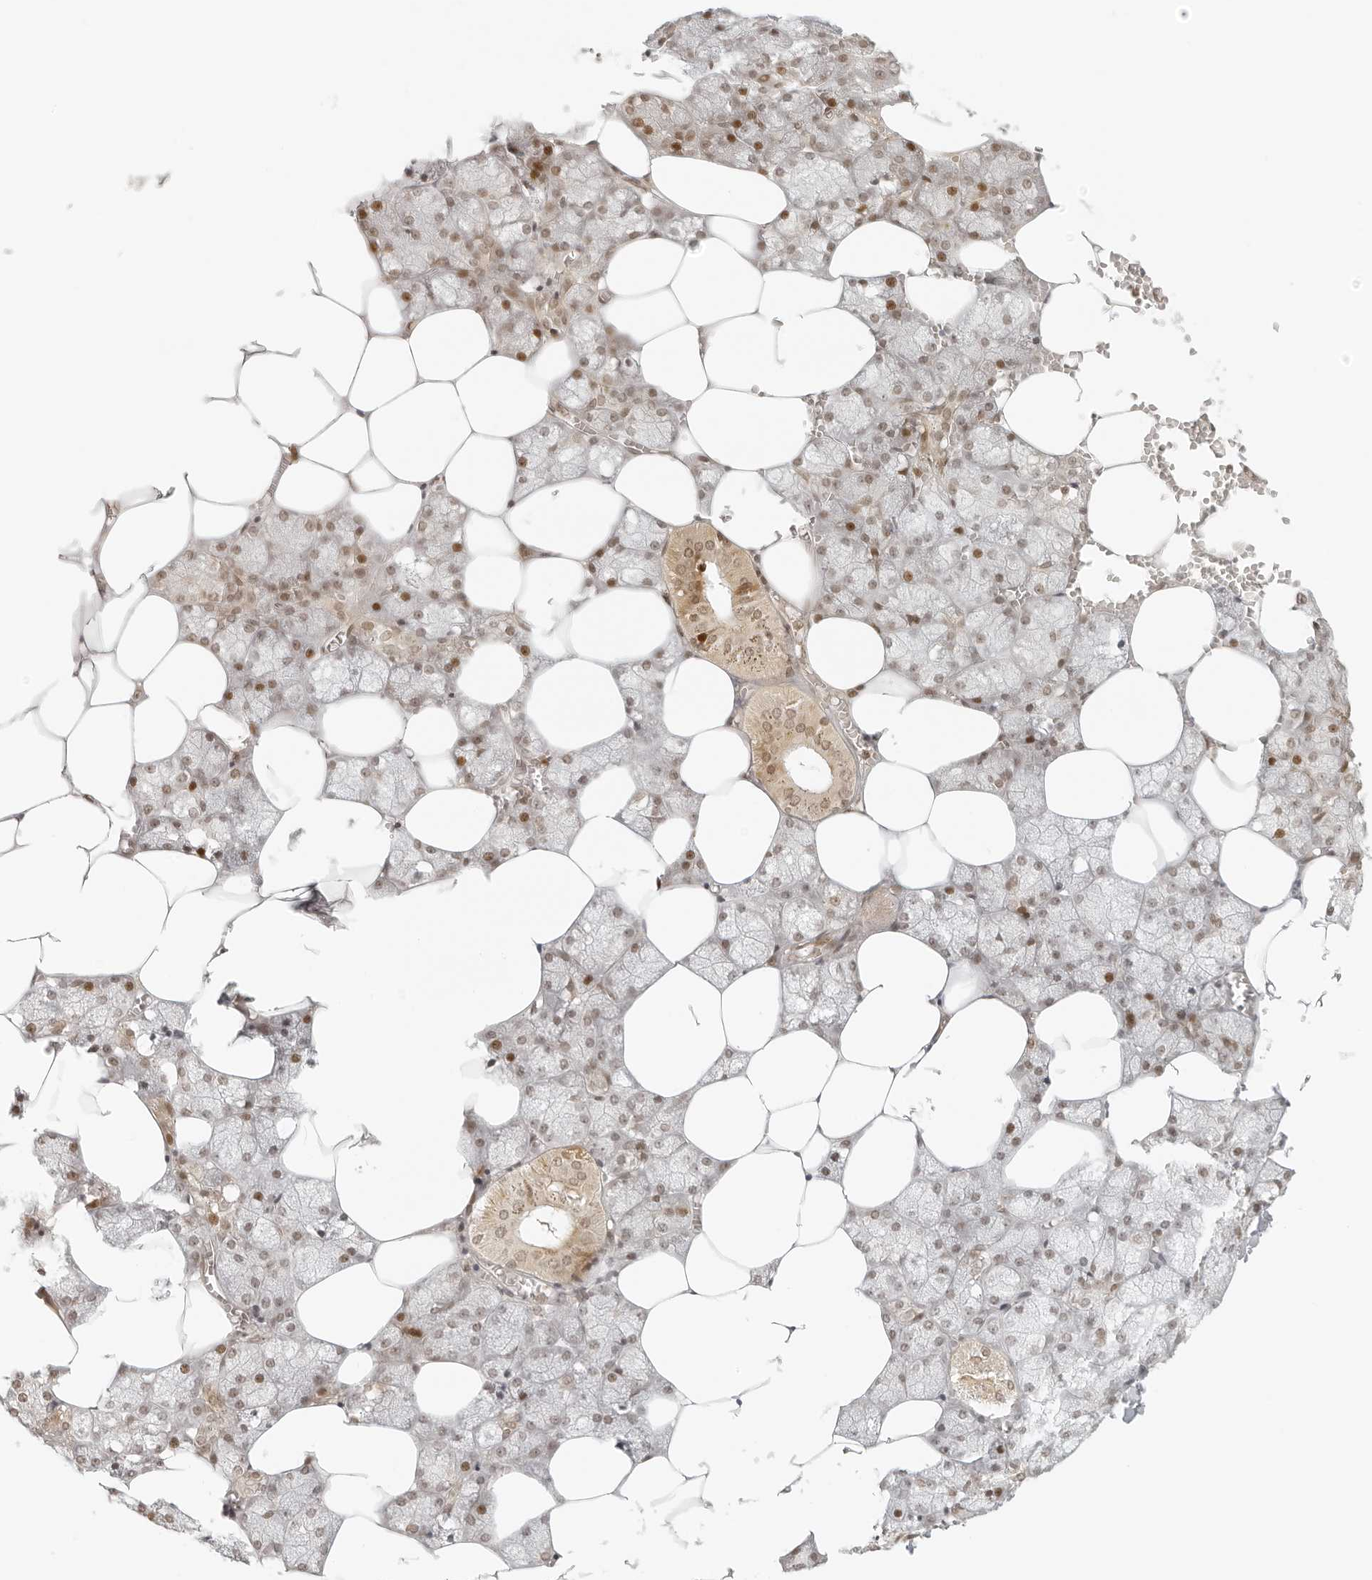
{"staining": {"intensity": "moderate", "quantity": ">75%", "location": "cytoplasmic/membranous,nuclear"}, "tissue": "salivary gland", "cell_type": "Glandular cells", "image_type": "normal", "snomed": [{"axis": "morphology", "description": "Normal tissue, NOS"}, {"axis": "topography", "description": "Salivary gland"}], "caption": "High-magnification brightfield microscopy of unremarkable salivary gland stained with DAB (brown) and counterstained with hematoxylin (blue). glandular cells exhibit moderate cytoplasmic/membranous,nuclear staining is appreciated in about>75% of cells. Using DAB (3,3'-diaminobenzidine) (brown) and hematoxylin (blue) stains, captured at high magnification using brightfield microscopy.", "gene": "ZNF407", "patient": {"sex": "male", "age": 62}}